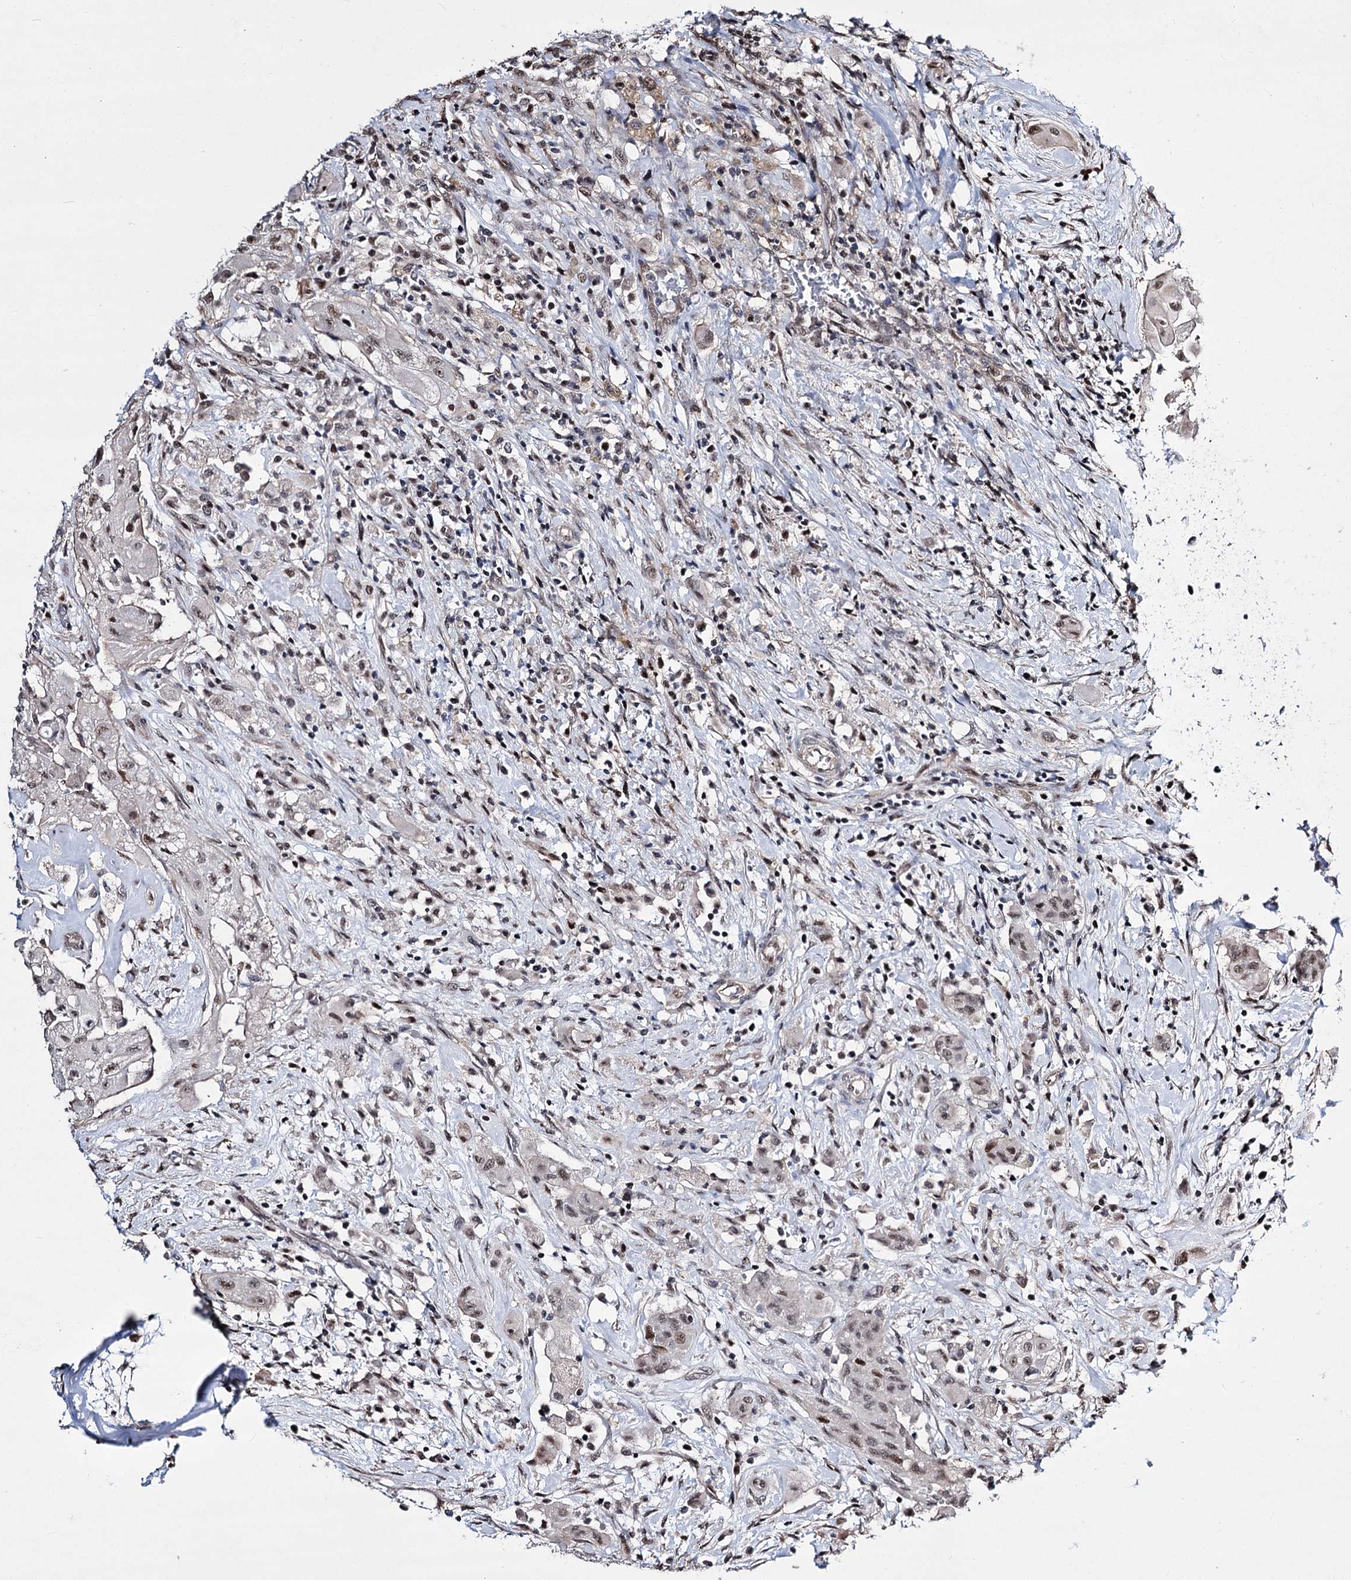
{"staining": {"intensity": "moderate", "quantity": "25%-75%", "location": "nuclear"}, "tissue": "thyroid cancer", "cell_type": "Tumor cells", "image_type": "cancer", "snomed": [{"axis": "morphology", "description": "Papillary adenocarcinoma, NOS"}, {"axis": "topography", "description": "Thyroid gland"}], "caption": "A histopathology image of human papillary adenocarcinoma (thyroid) stained for a protein displays moderate nuclear brown staining in tumor cells. (Brightfield microscopy of DAB IHC at high magnification).", "gene": "CHMP7", "patient": {"sex": "female", "age": 59}}